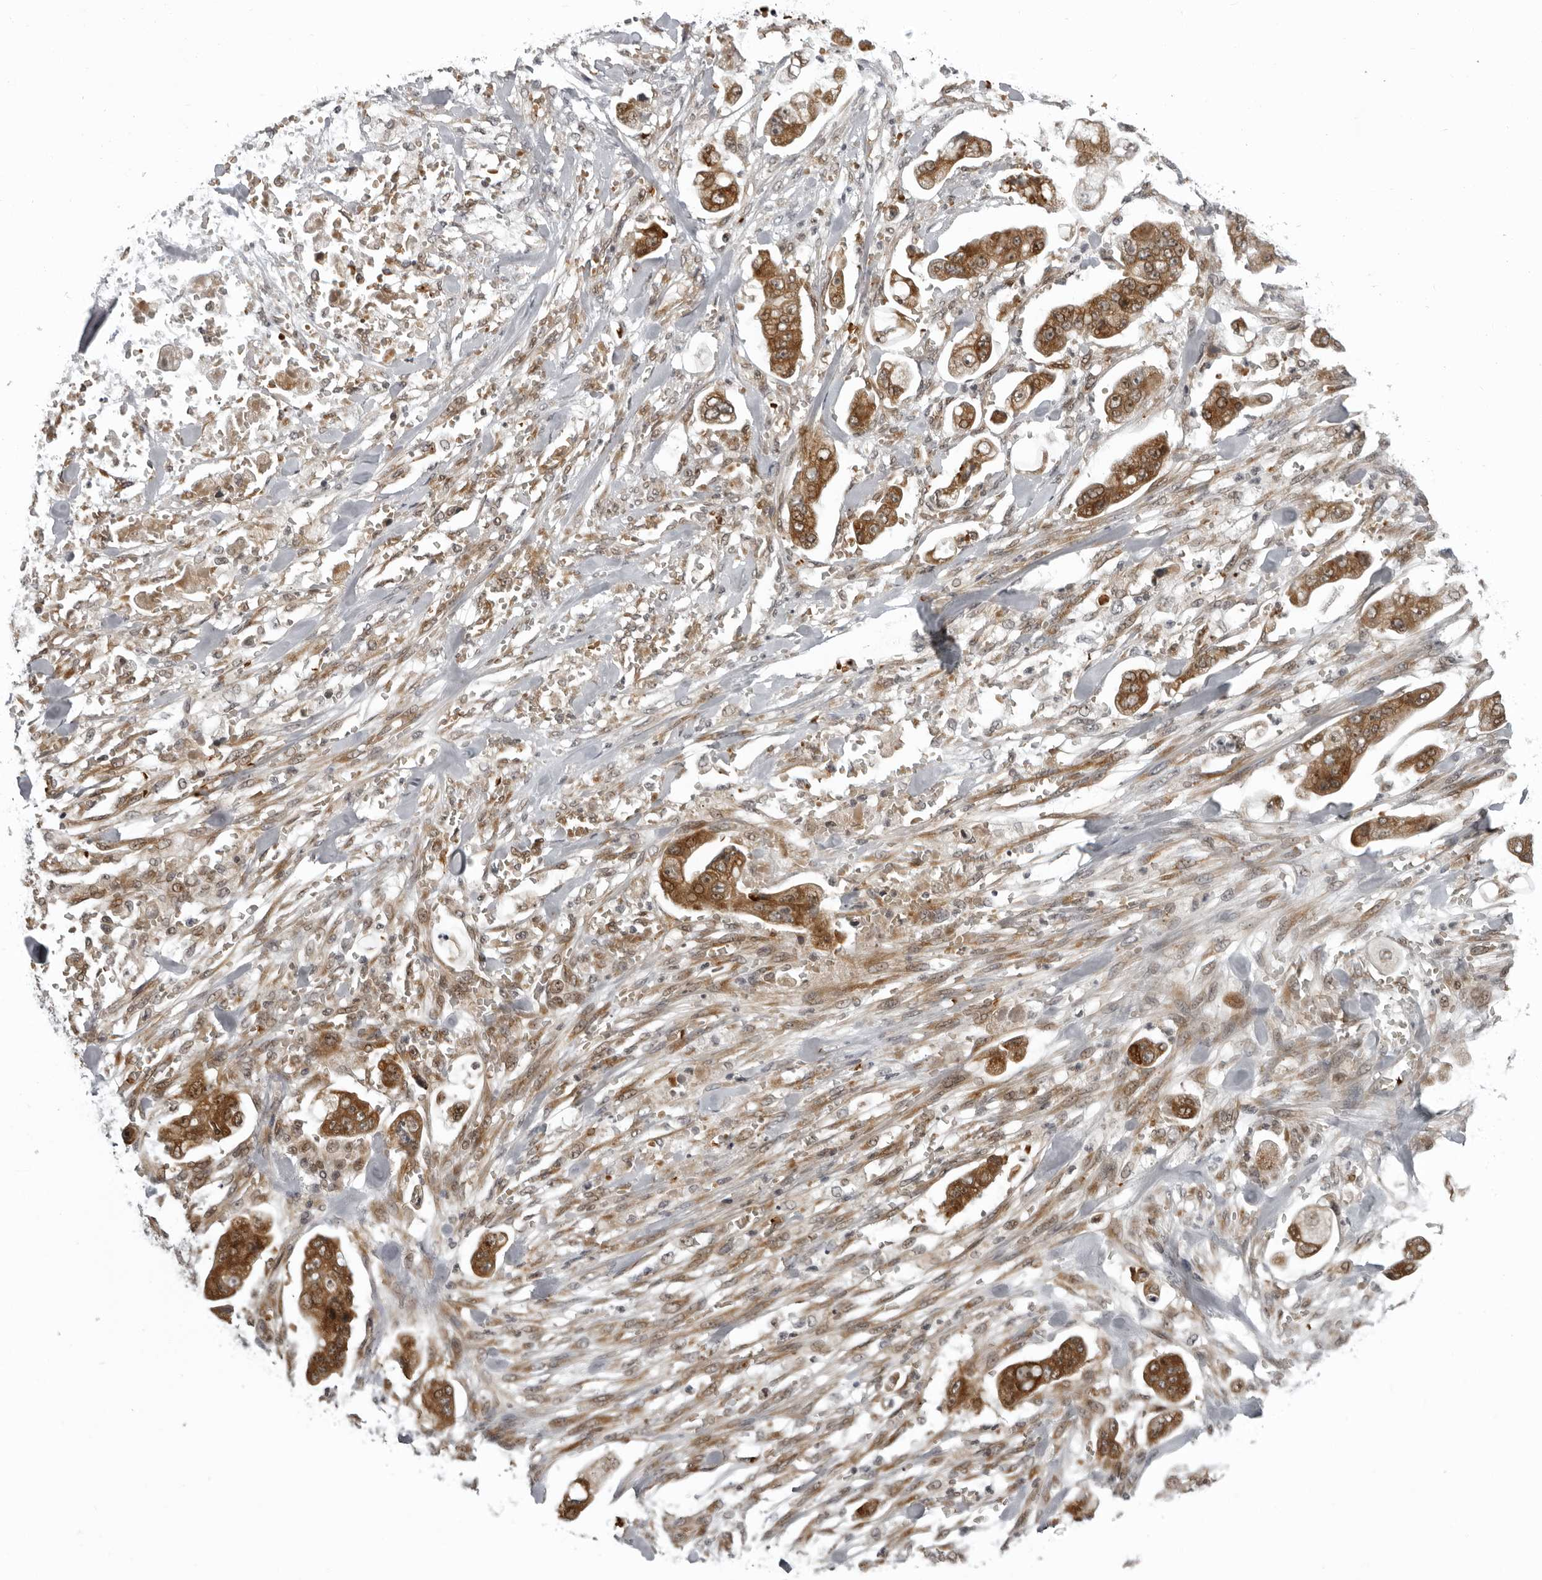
{"staining": {"intensity": "strong", "quantity": ">75%", "location": "cytoplasmic/membranous"}, "tissue": "stomach cancer", "cell_type": "Tumor cells", "image_type": "cancer", "snomed": [{"axis": "morphology", "description": "Adenocarcinoma, NOS"}, {"axis": "topography", "description": "Stomach"}], "caption": "Strong cytoplasmic/membranous expression is present in about >75% of tumor cells in stomach cancer.", "gene": "THOP1", "patient": {"sex": "male", "age": 62}}